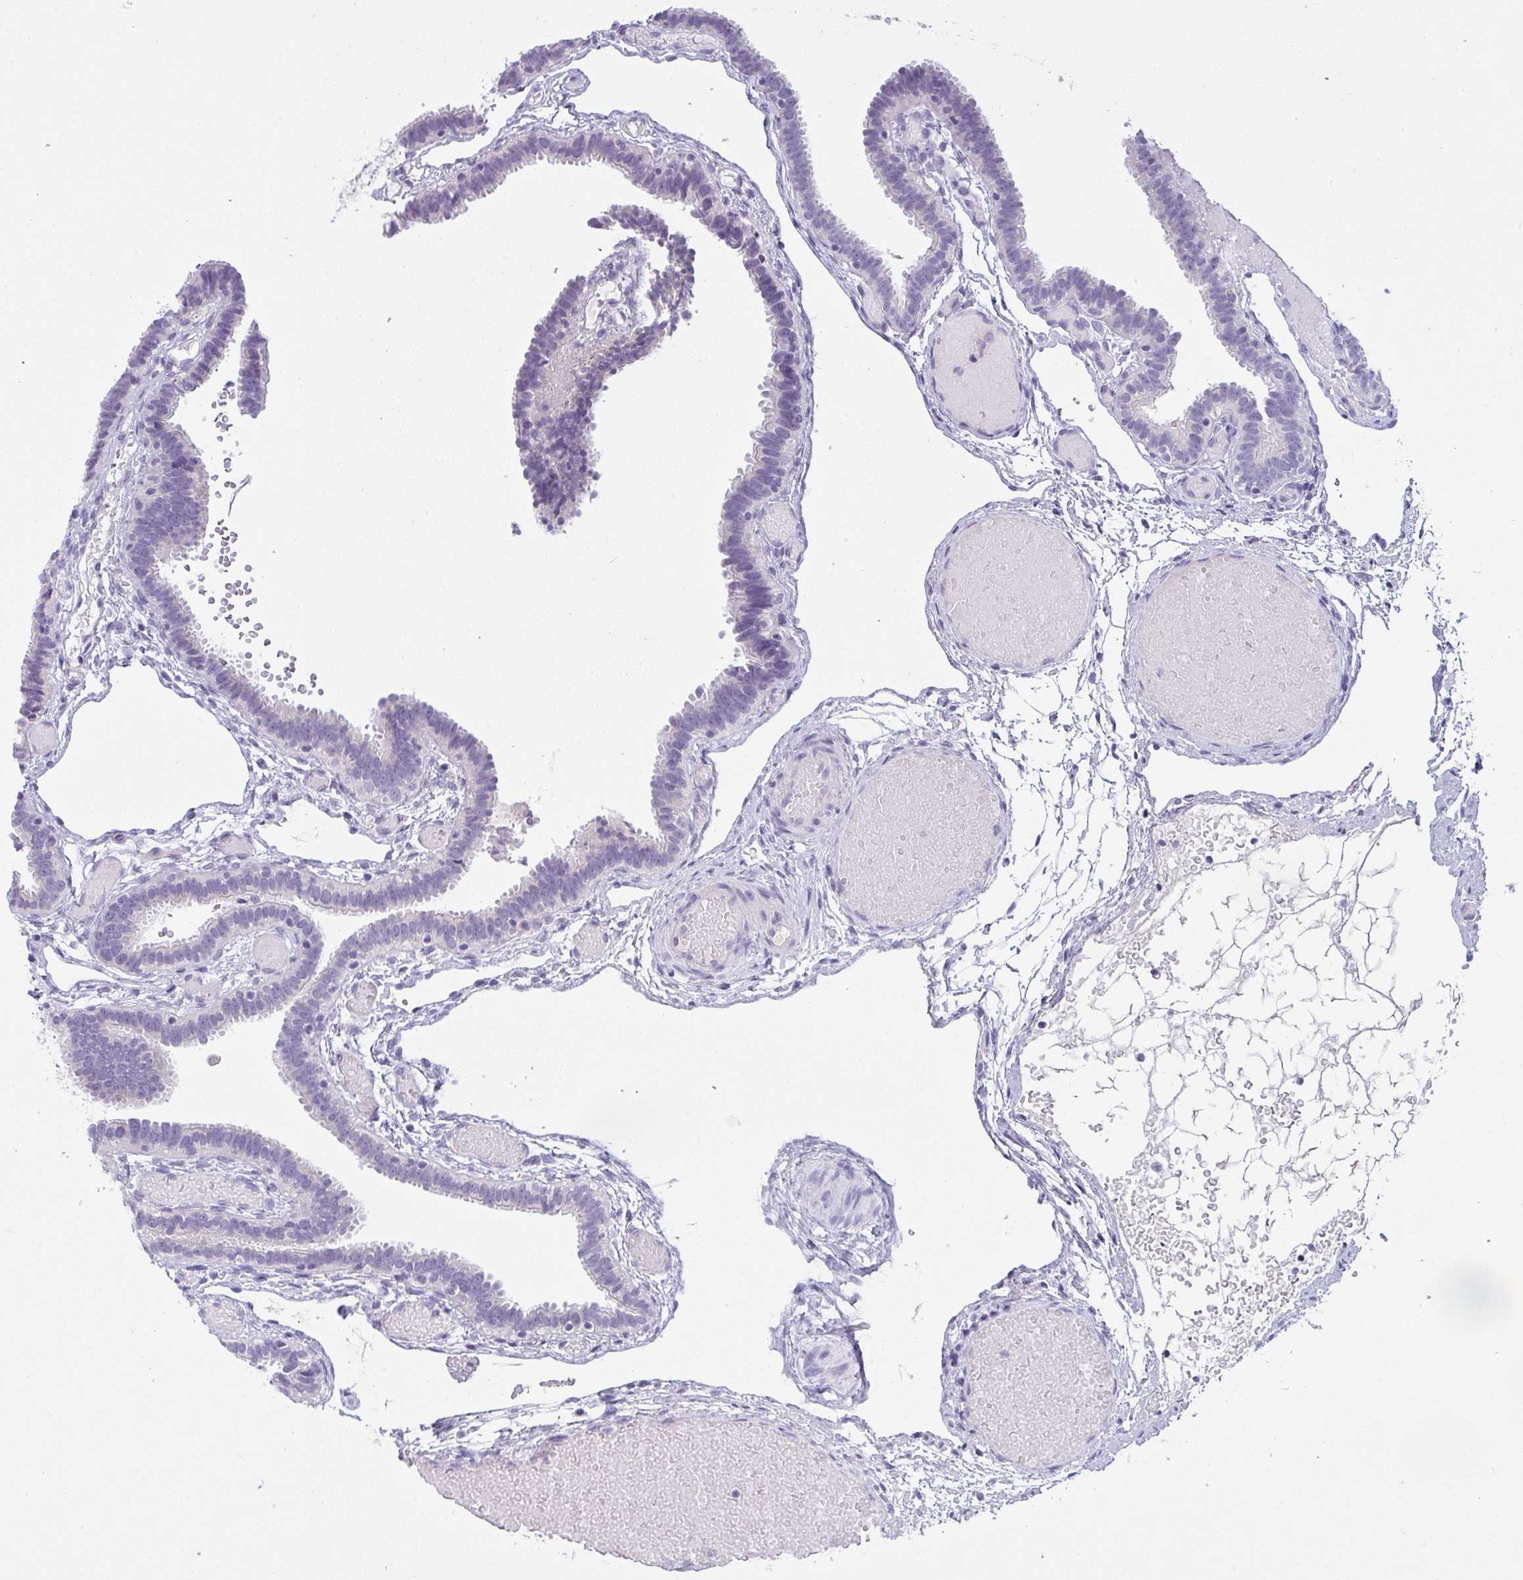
{"staining": {"intensity": "negative", "quantity": "none", "location": "none"}, "tissue": "fallopian tube", "cell_type": "Glandular cells", "image_type": "normal", "snomed": [{"axis": "morphology", "description": "Normal tissue, NOS"}, {"axis": "topography", "description": "Fallopian tube"}], "caption": "Immunohistochemistry (IHC) micrograph of benign fallopian tube: fallopian tube stained with DAB displays no significant protein staining in glandular cells. (DAB (3,3'-diaminobenzidine) IHC with hematoxylin counter stain).", "gene": "COX7B", "patient": {"sex": "female", "age": 37}}